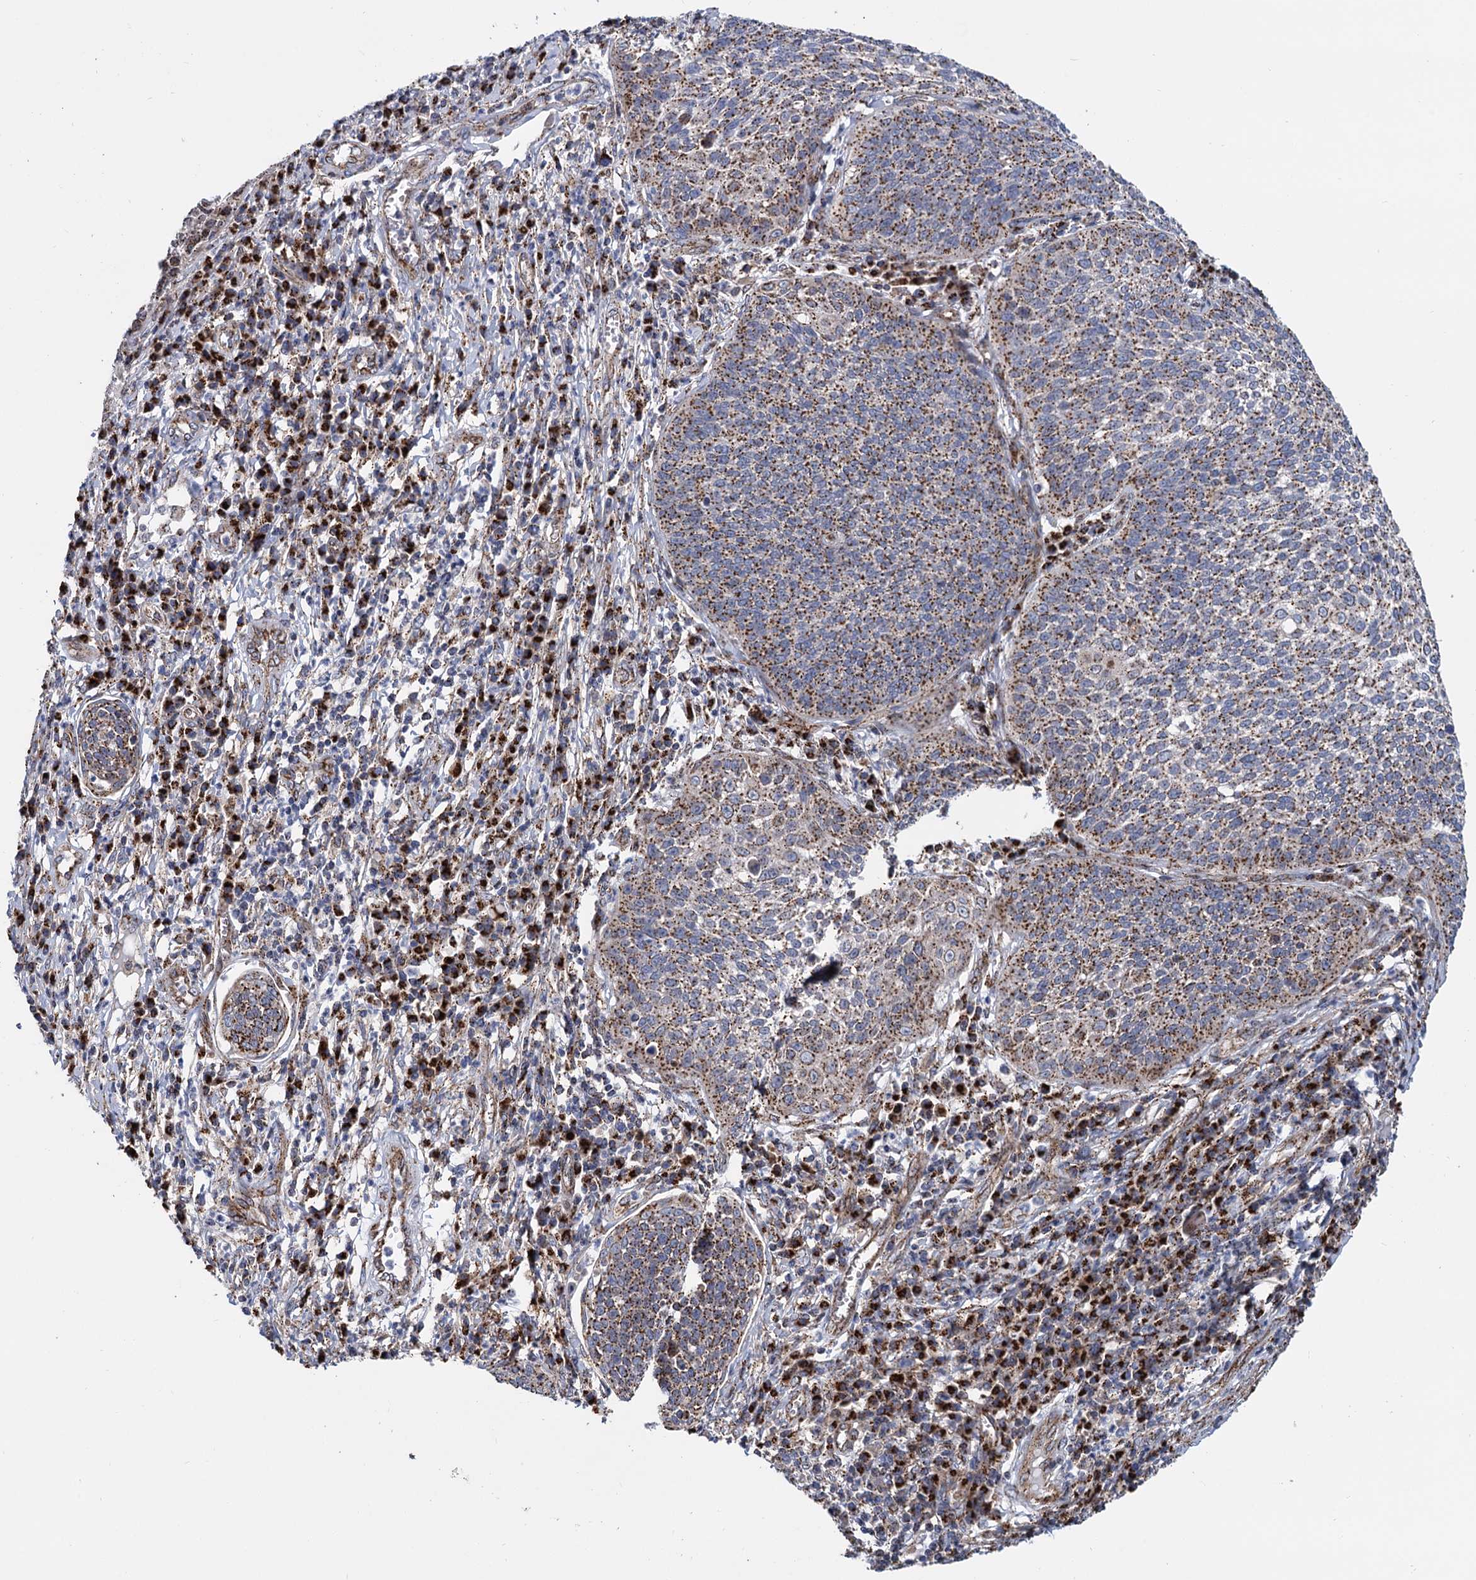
{"staining": {"intensity": "moderate", "quantity": ">75%", "location": "cytoplasmic/membranous"}, "tissue": "cervical cancer", "cell_type": "Tumor cells", "image_type": "cancer", "snomed": [{"axis": "morphology", "description": "Squamous cell carcinoma, NOS"}, {"axis": "topography", "description": "Cervix"}], "caption": "This micrograph demonstrates immunohistochemistry staining of cervical squamous cell carcinoma, with medium moderate cytoplasmic/membranous positivity in approximately >75% of tumor cells.", "gene": "SUPT20H", "patient": {"sex": "female", "age": 34}}